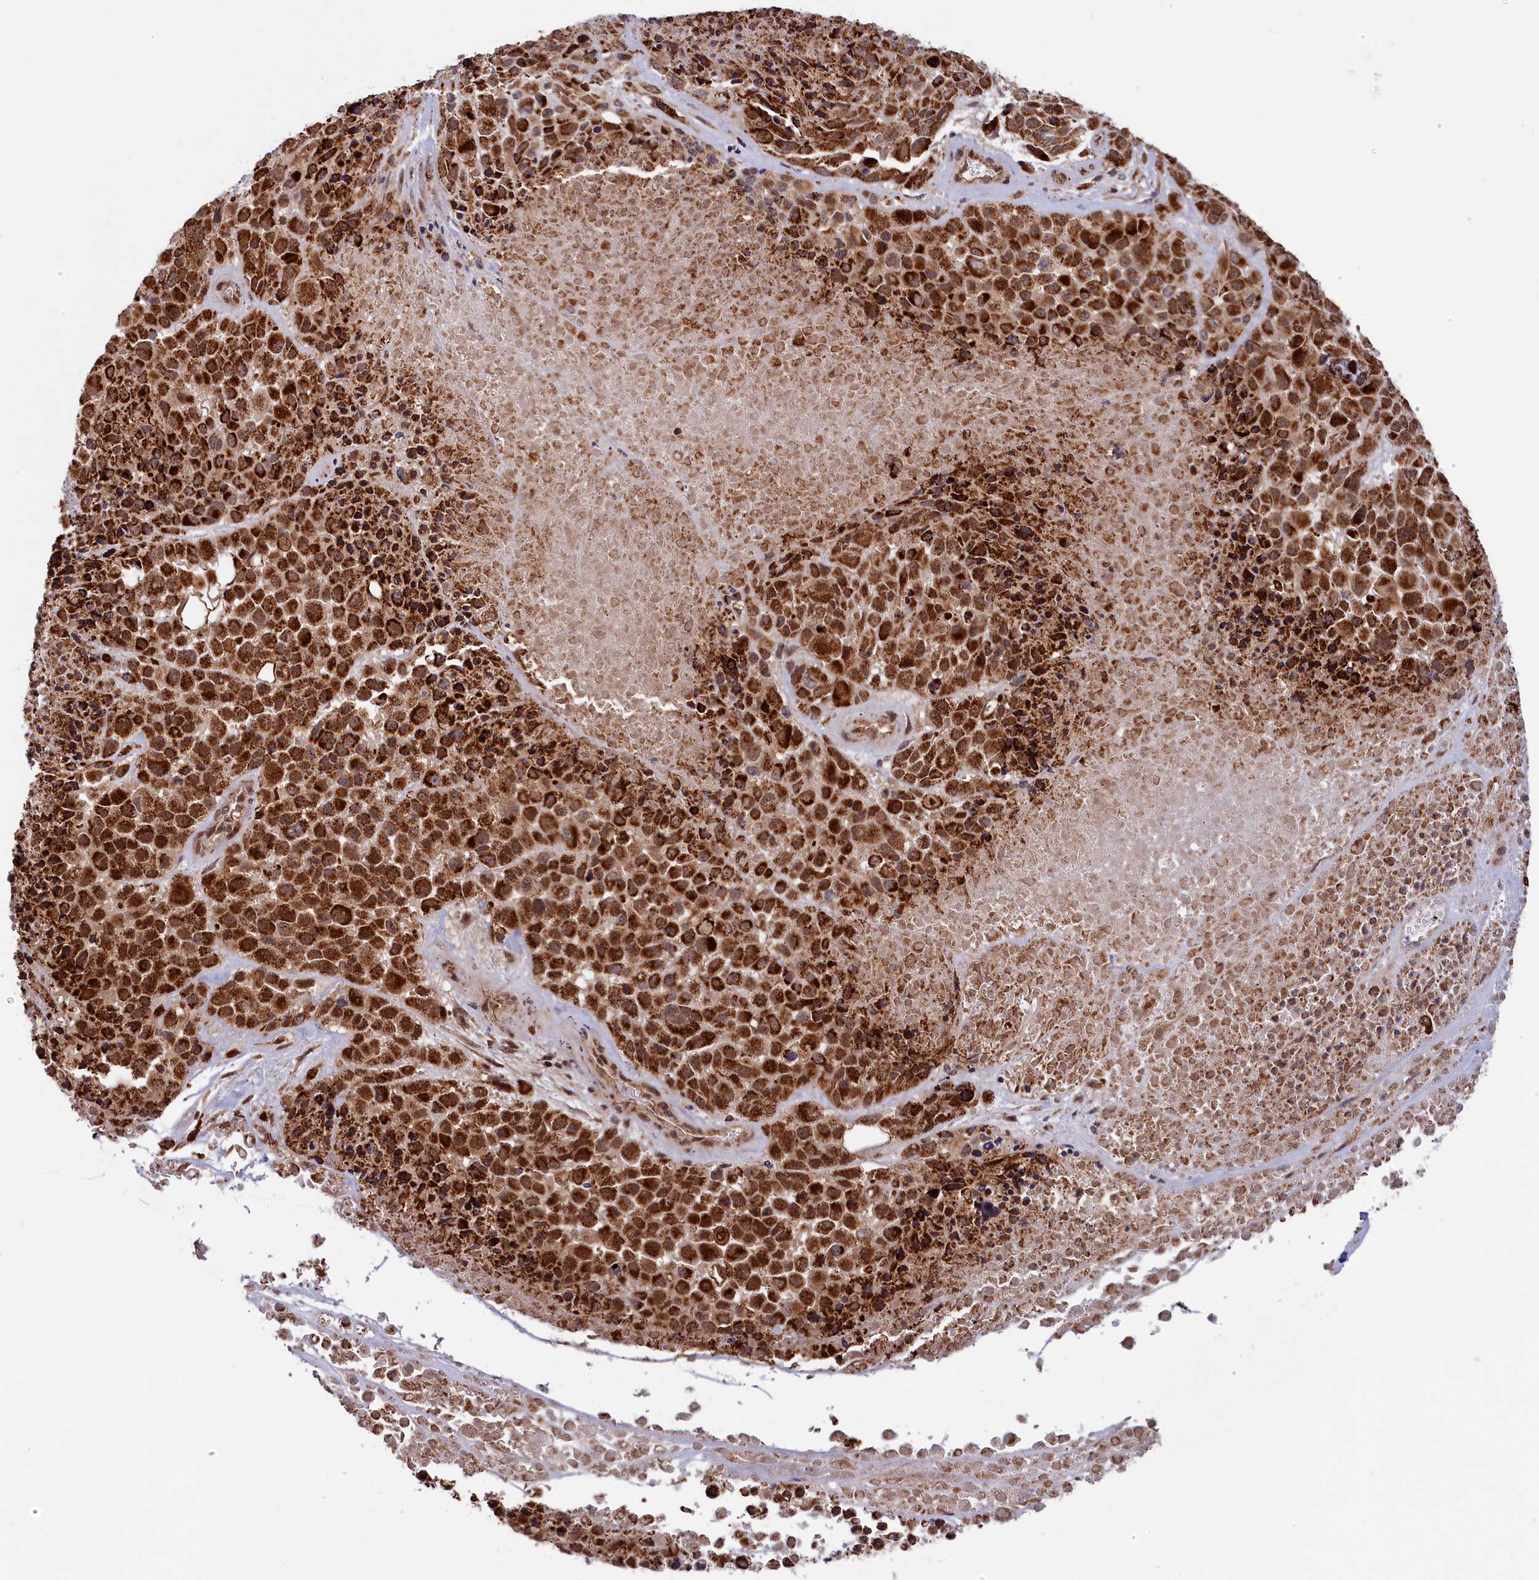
{"staining": {"intensity": "strong", "quantity": ">75%", "location": "cytoplasmic/membranous"}, "tissue": "melanoma", "cell_type": "Tumor cells", "image_type": "cancer", "snomed": [{"axis": "morphology", "description": "Malignant melanoma, Metastatic site"}, {"axis": "topography", "description": "Skin"}], "caption": "Human malignant melanoma (metastatic site) stained for a protein (brown) shows strong cytoplasmic/membranous positive positivity in approximately >75% of tumor cells.", "gene": "DUS3L", "patient": {"sex": "female", "age": 81}}